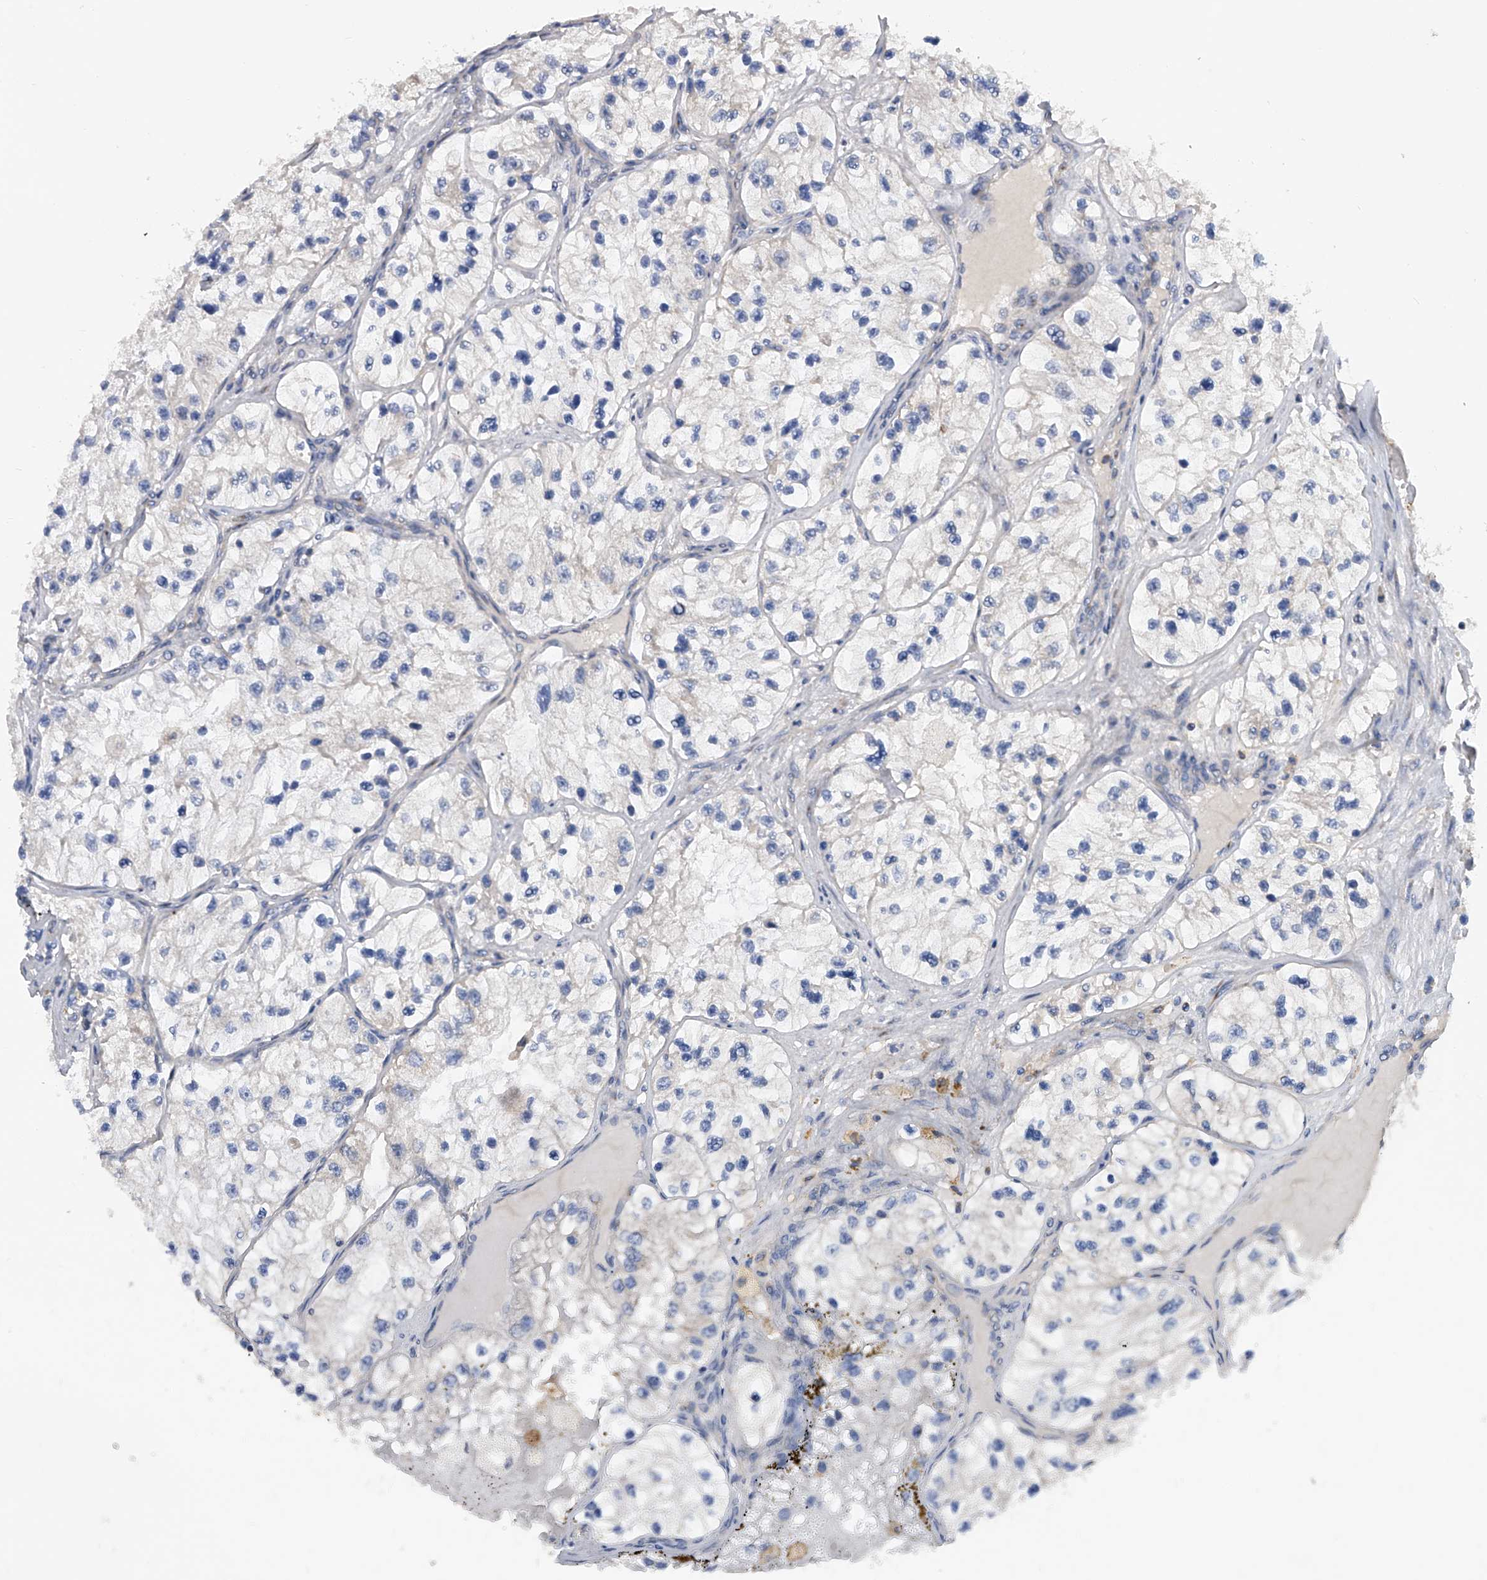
{"staining": {"intensity": "negative", "quantity": "none", "location": "none"}, "tissue": "renal cancer", "cell_type": "Tumor cells", "image_type": "cancer", "snomed": [{"axis": "morphology", "description": "Adenocarcinoma, NOS"}, {"axis": "topography", "description": "Kidney"}], "caption": "IHC micrograph of neoplastic tissue: renal adenocarcinoma stained with DAB (3,3'-diaminobenzidine) exhibits no significant protein positivity in tumor cells.", "gene": "PDSS2", "patient": {"sex": "female", "age": 57}}